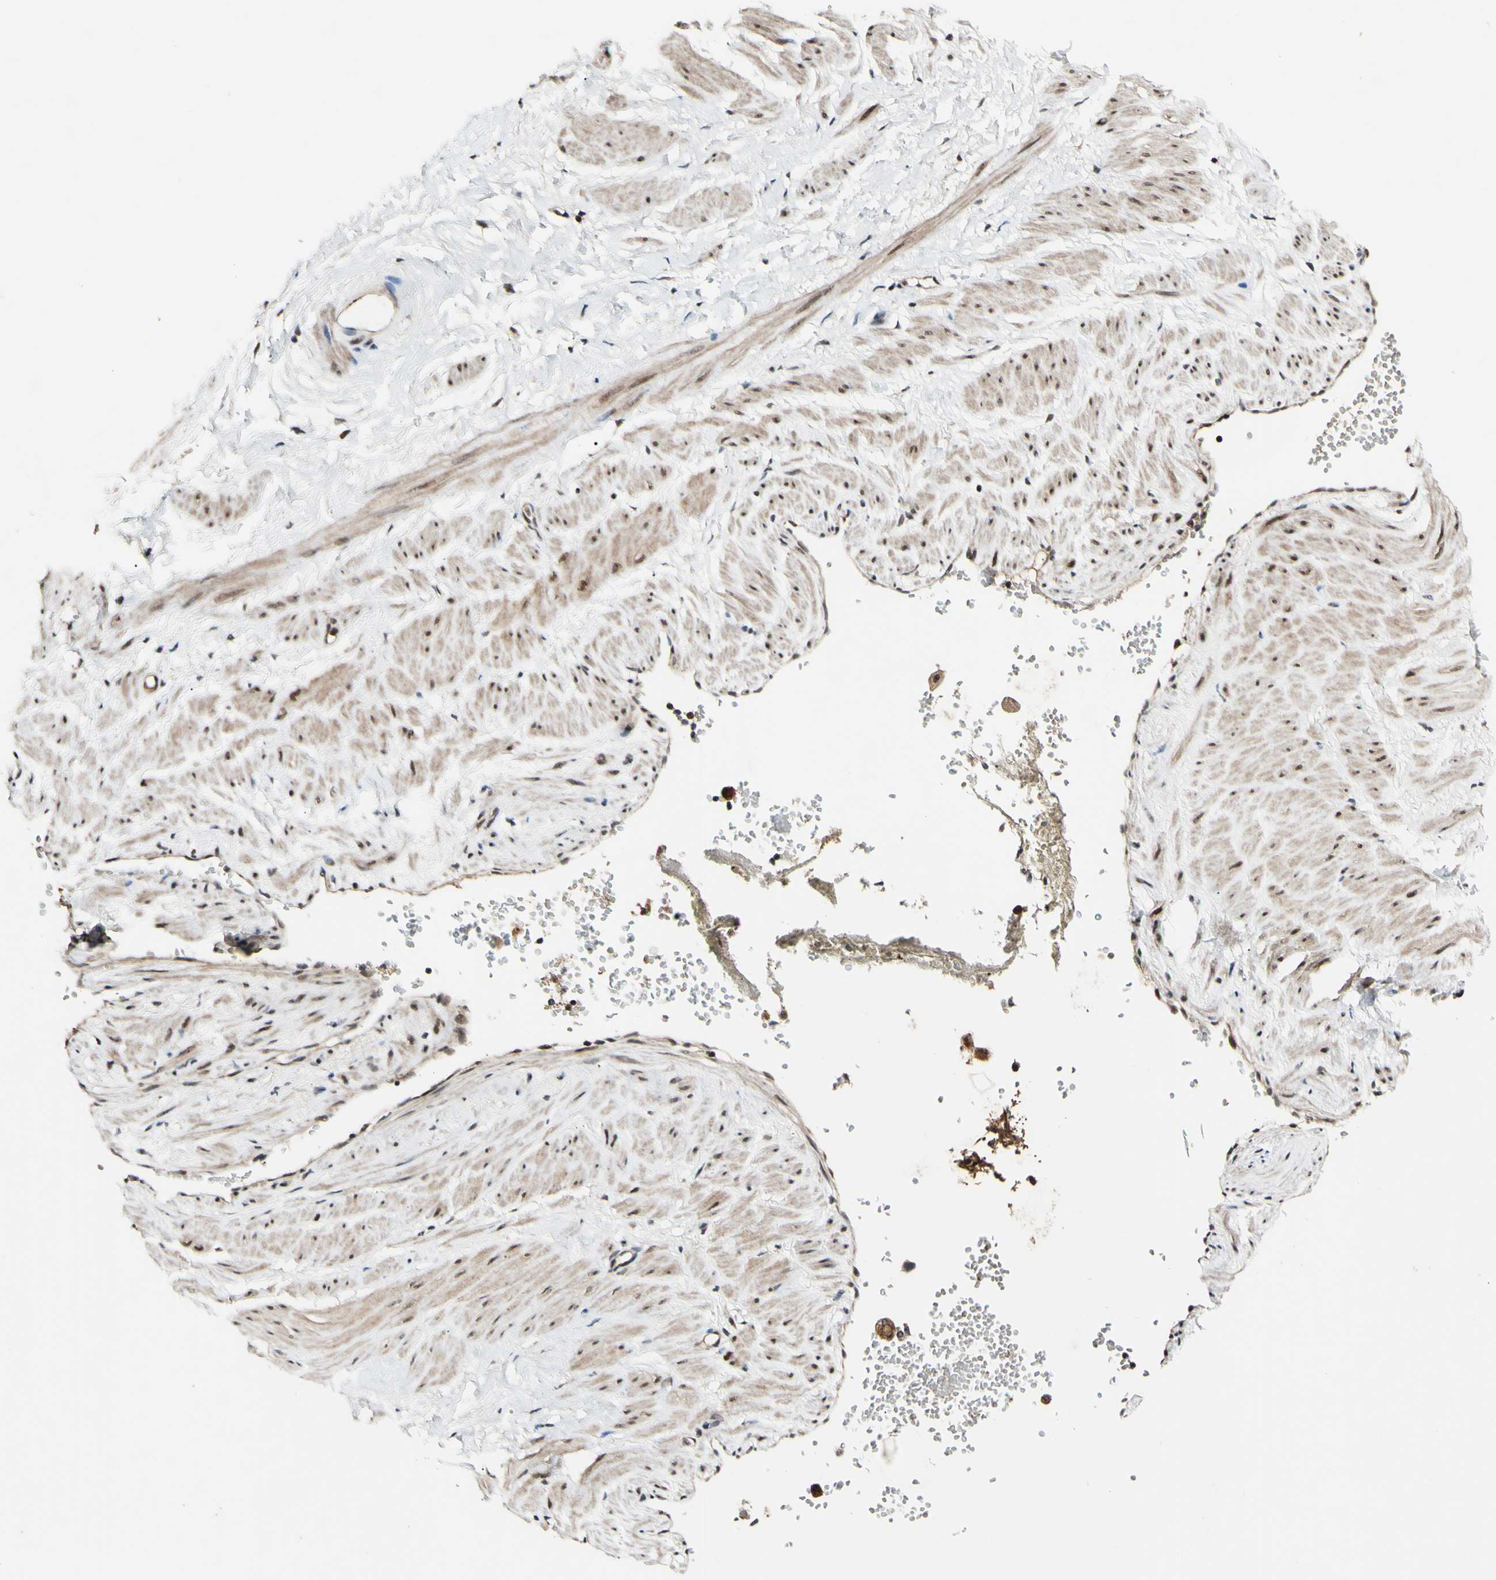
{"staining": {"intensity": "moderate", "quantity": ">75%", "location": "cytoplasmic/membranous,nuclear"}, "tissue": "adipose tissue", "cell_type": "Adipocytes", "image_type": "normal", "snomed": [{"axis": "morphology", "description": "Normal tissue, NOS"}, {"axis": "topography", "description": "Soft tissue"}, {"axis": "topography", "description": "Vascular tissue"}], "caption": "Moderate cytoplasmic/membranous,nuclear protein staining is present in approximately >75% of adipocytes in adipose tissue.", "gene": "POLR2F", "patient": {"sex": "female", "age": 35}}